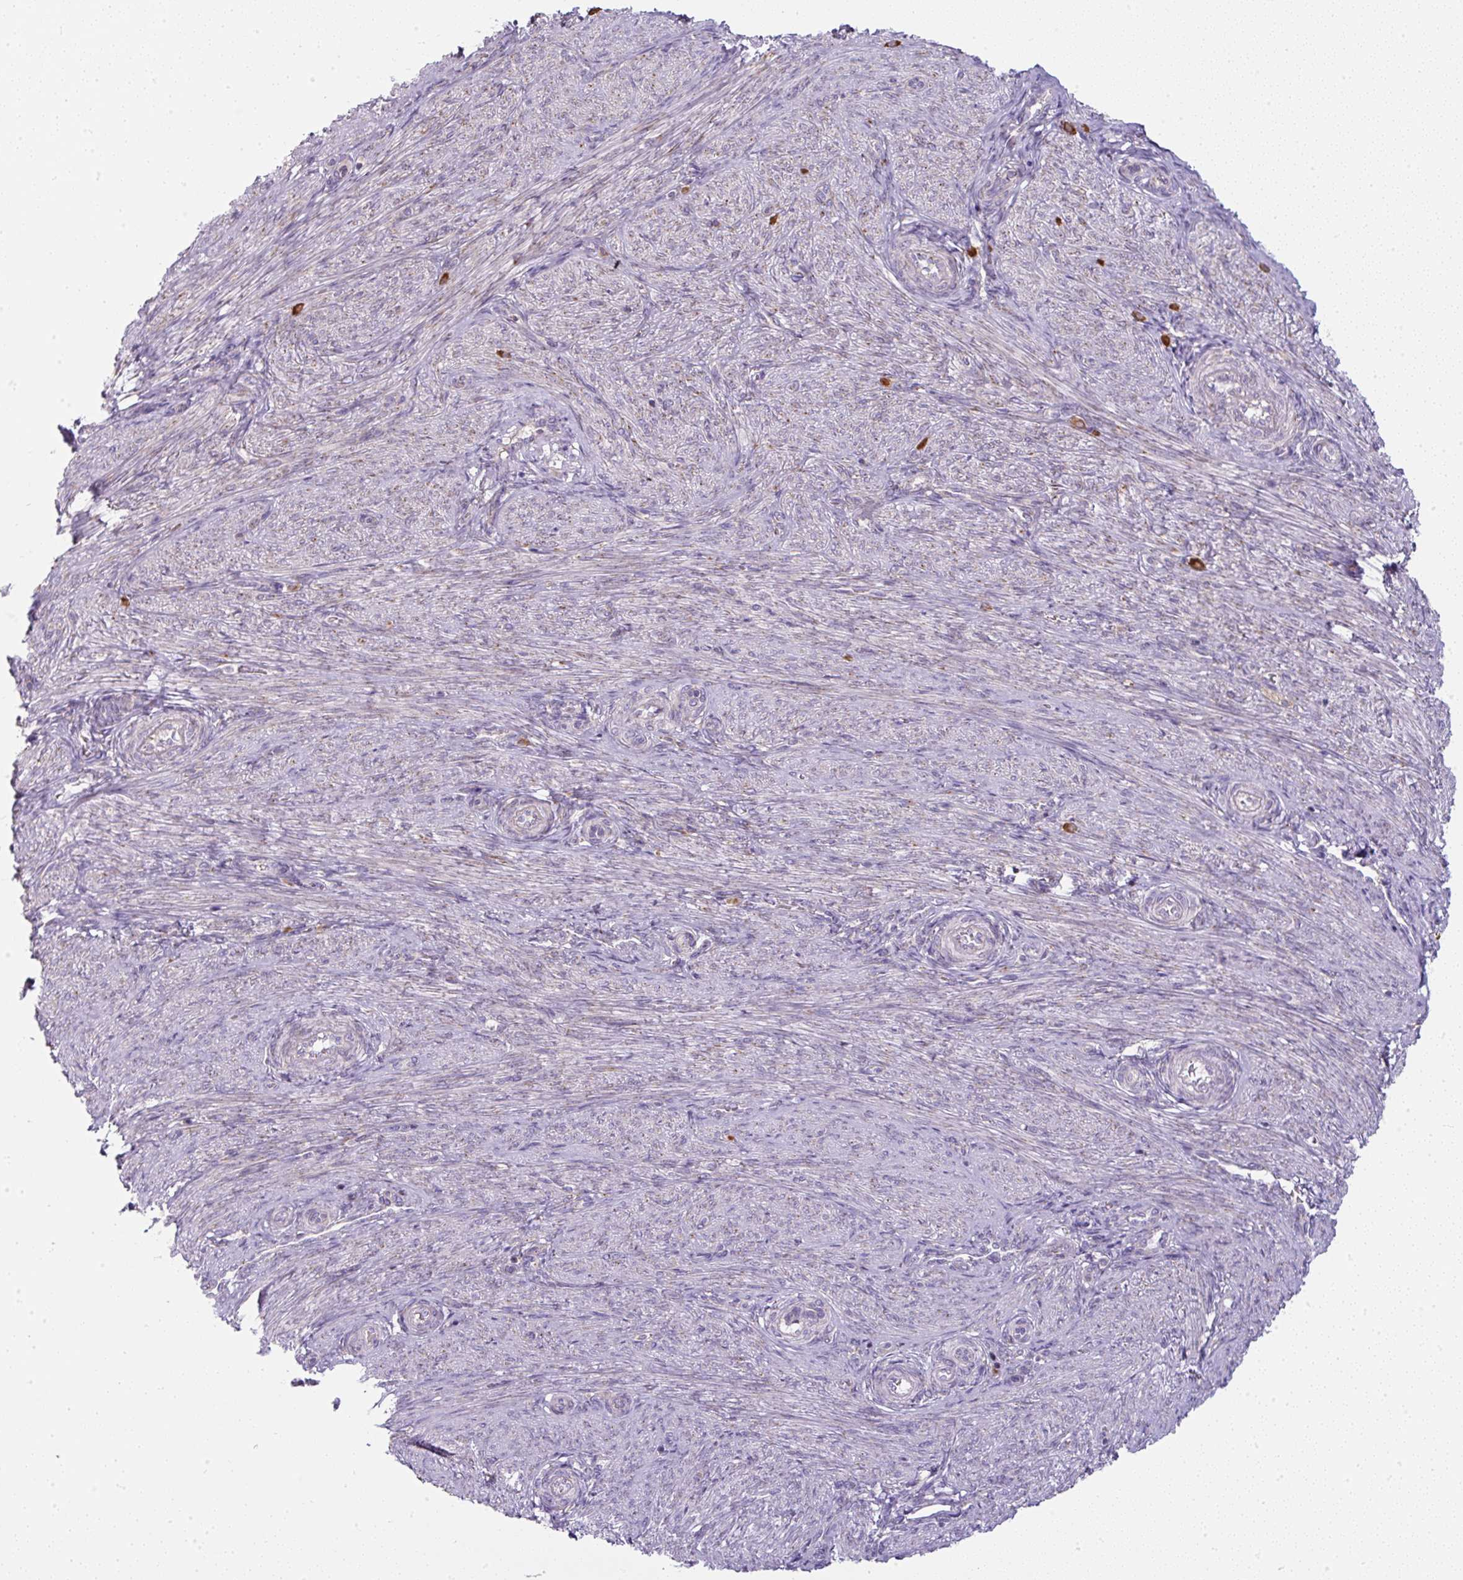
{"staining": {"intensity": "weak", "quantity": "<25%", "location": "cytoplasmic/membranous"}, "tissue": "endometrium", "cell_type": "Cells in endometrial stroma", "image_type": "normal", "snomed": [{"axis": "morphology", "description": "Normal tissue, NOS"}, {"axis": "topography", "description": "Endometrium"}], "caption": "There is no significant expression in cells in endometrial stroma of endometrium. Brightfield microscopy of IHC stained with DAB (brown) and hematoxylin (blue), captured at high magnification.", "gene": "MLX", "patient": {"sex": "female", "age": 25}}